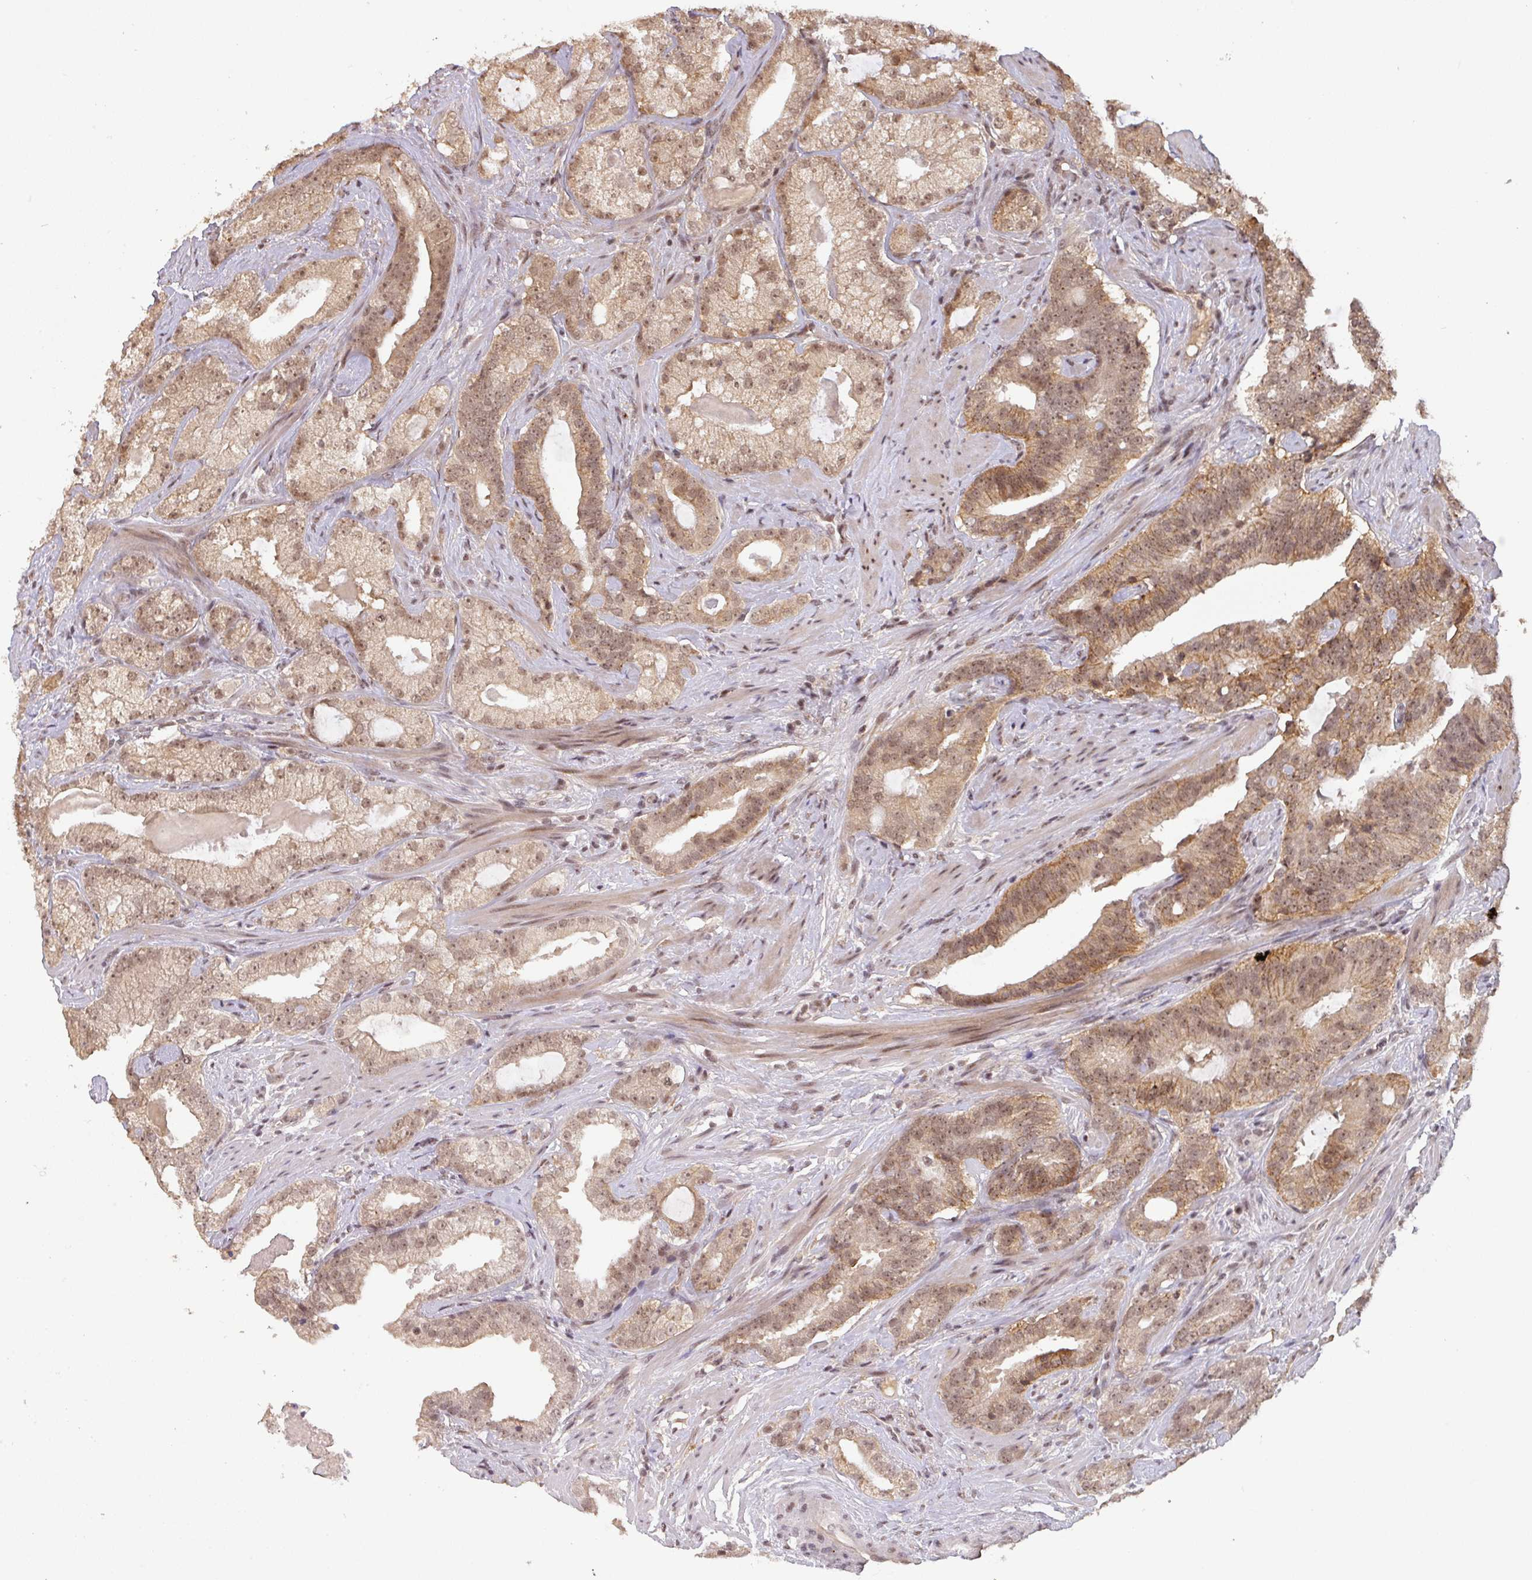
{"staining": {"intensity": "moderate", "quantity": ">75%", "location": "cytoplasmic/membranous,nuclear"}, "tissue": "prostate cancer", "cell_type": "Tumor cells", "image_type": "cancer", "snomed": [{"axis": "morphology", "description": "Adenocarcinoma, High grade"}, {"axis": "topography", "description": "Prostate"}], "caption": "The histopathology image displays a brown stain indicating the presence of a protein in the cytoplasmic/membranous and nuclear of tumor cells in prostate cancer. (brown staining indicates protein expression, while blue staining denotes nuclei).", "gene": "ZBTB14", "patient": {"sex": "male", "age": 64}}